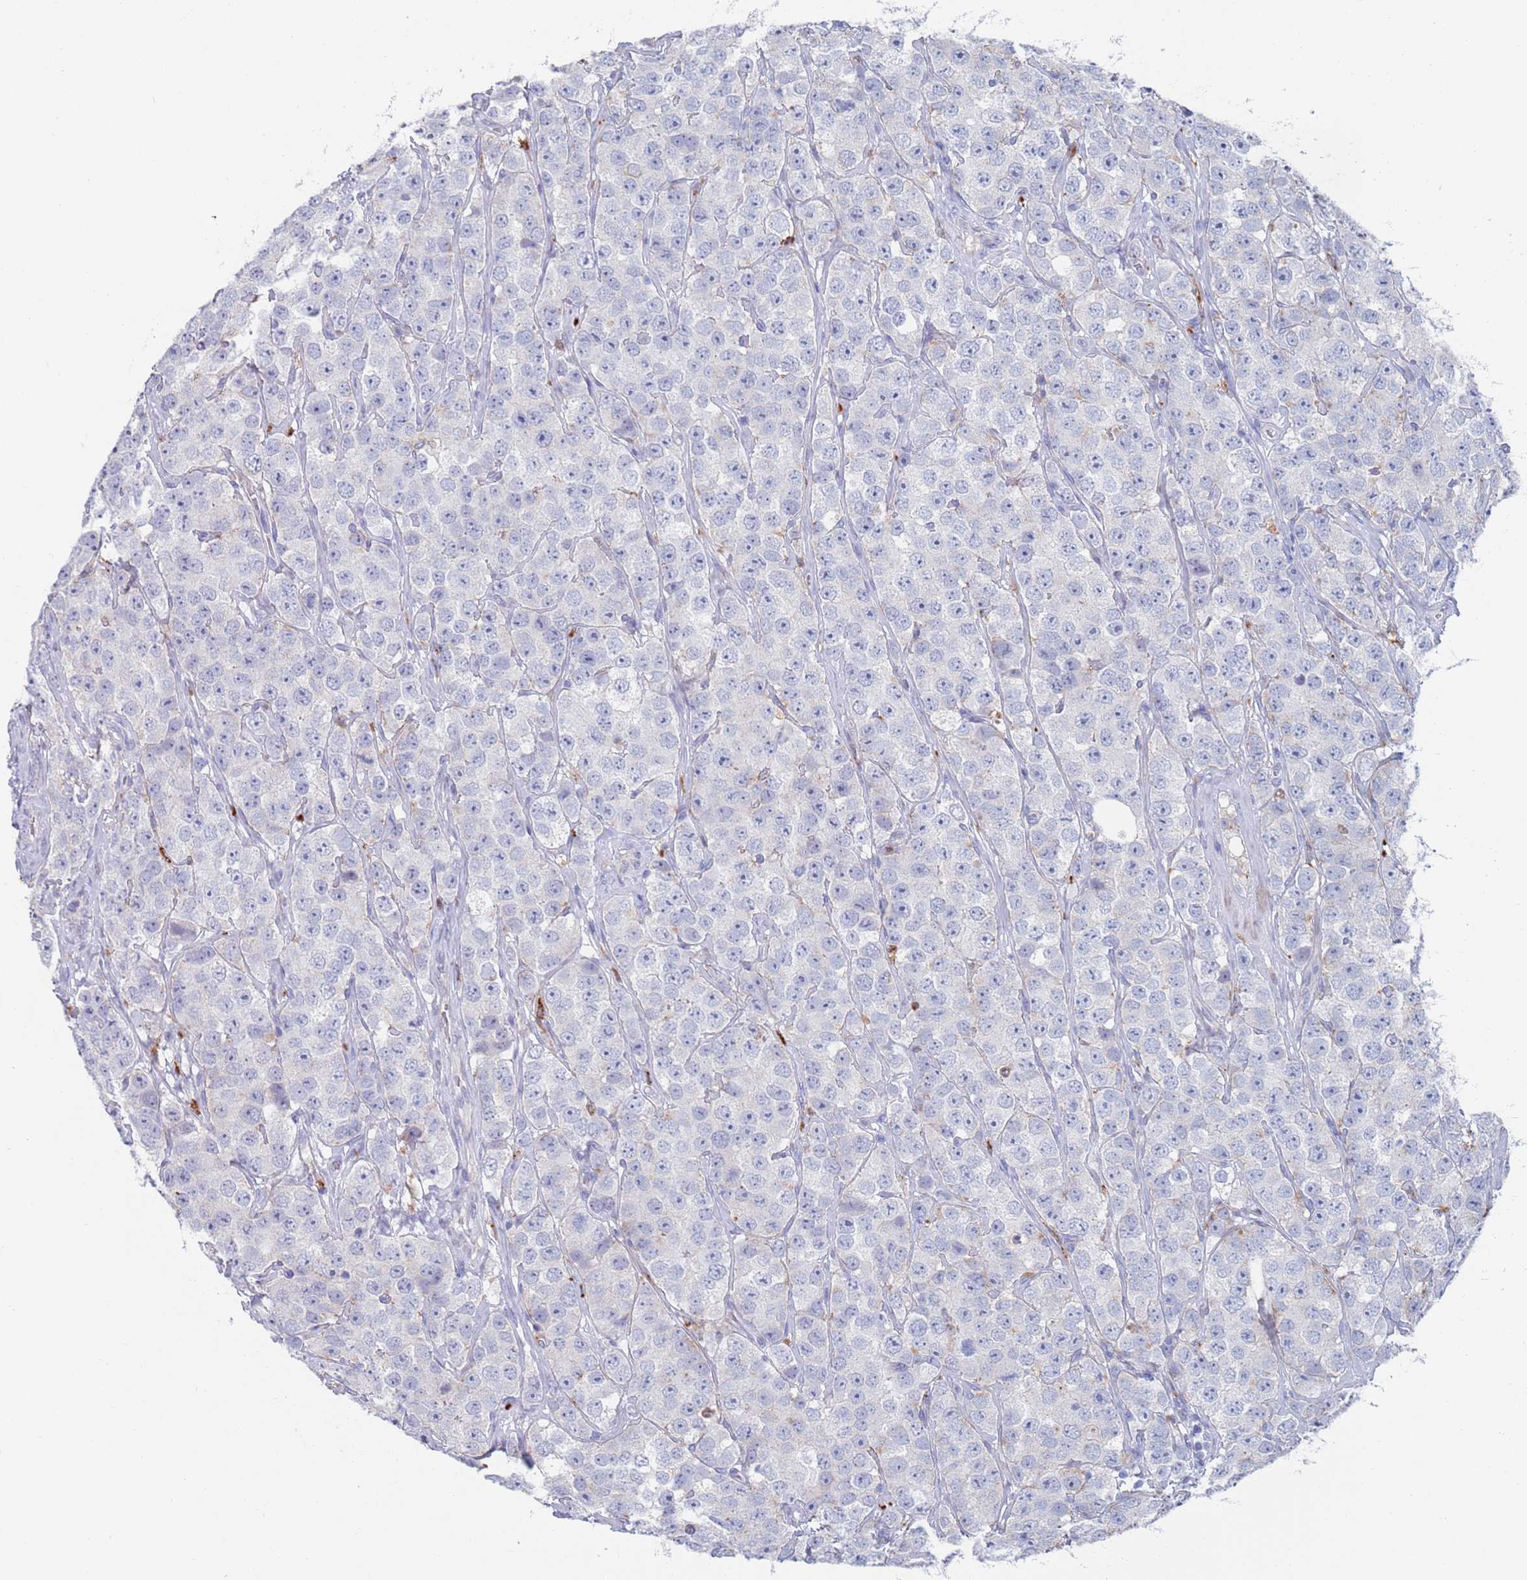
{"staining": {"intensity": "negative", "quantity": "none", "location": "none"}, "tissue": "testis cancer", "cell_type": "Tumor cells", "image_type": "cancer", "snomed": [{"axis": "morphology", "description": "Seminoma, NOS"}, {"axis": "topography", "description": "Testis"}], "caption": "A micrograph of testis cancer stained for a protein demonstrates no brown staining in tumor cells.", "gene": "FUCA1", "patient": {"sex": "male", "age": 28}}